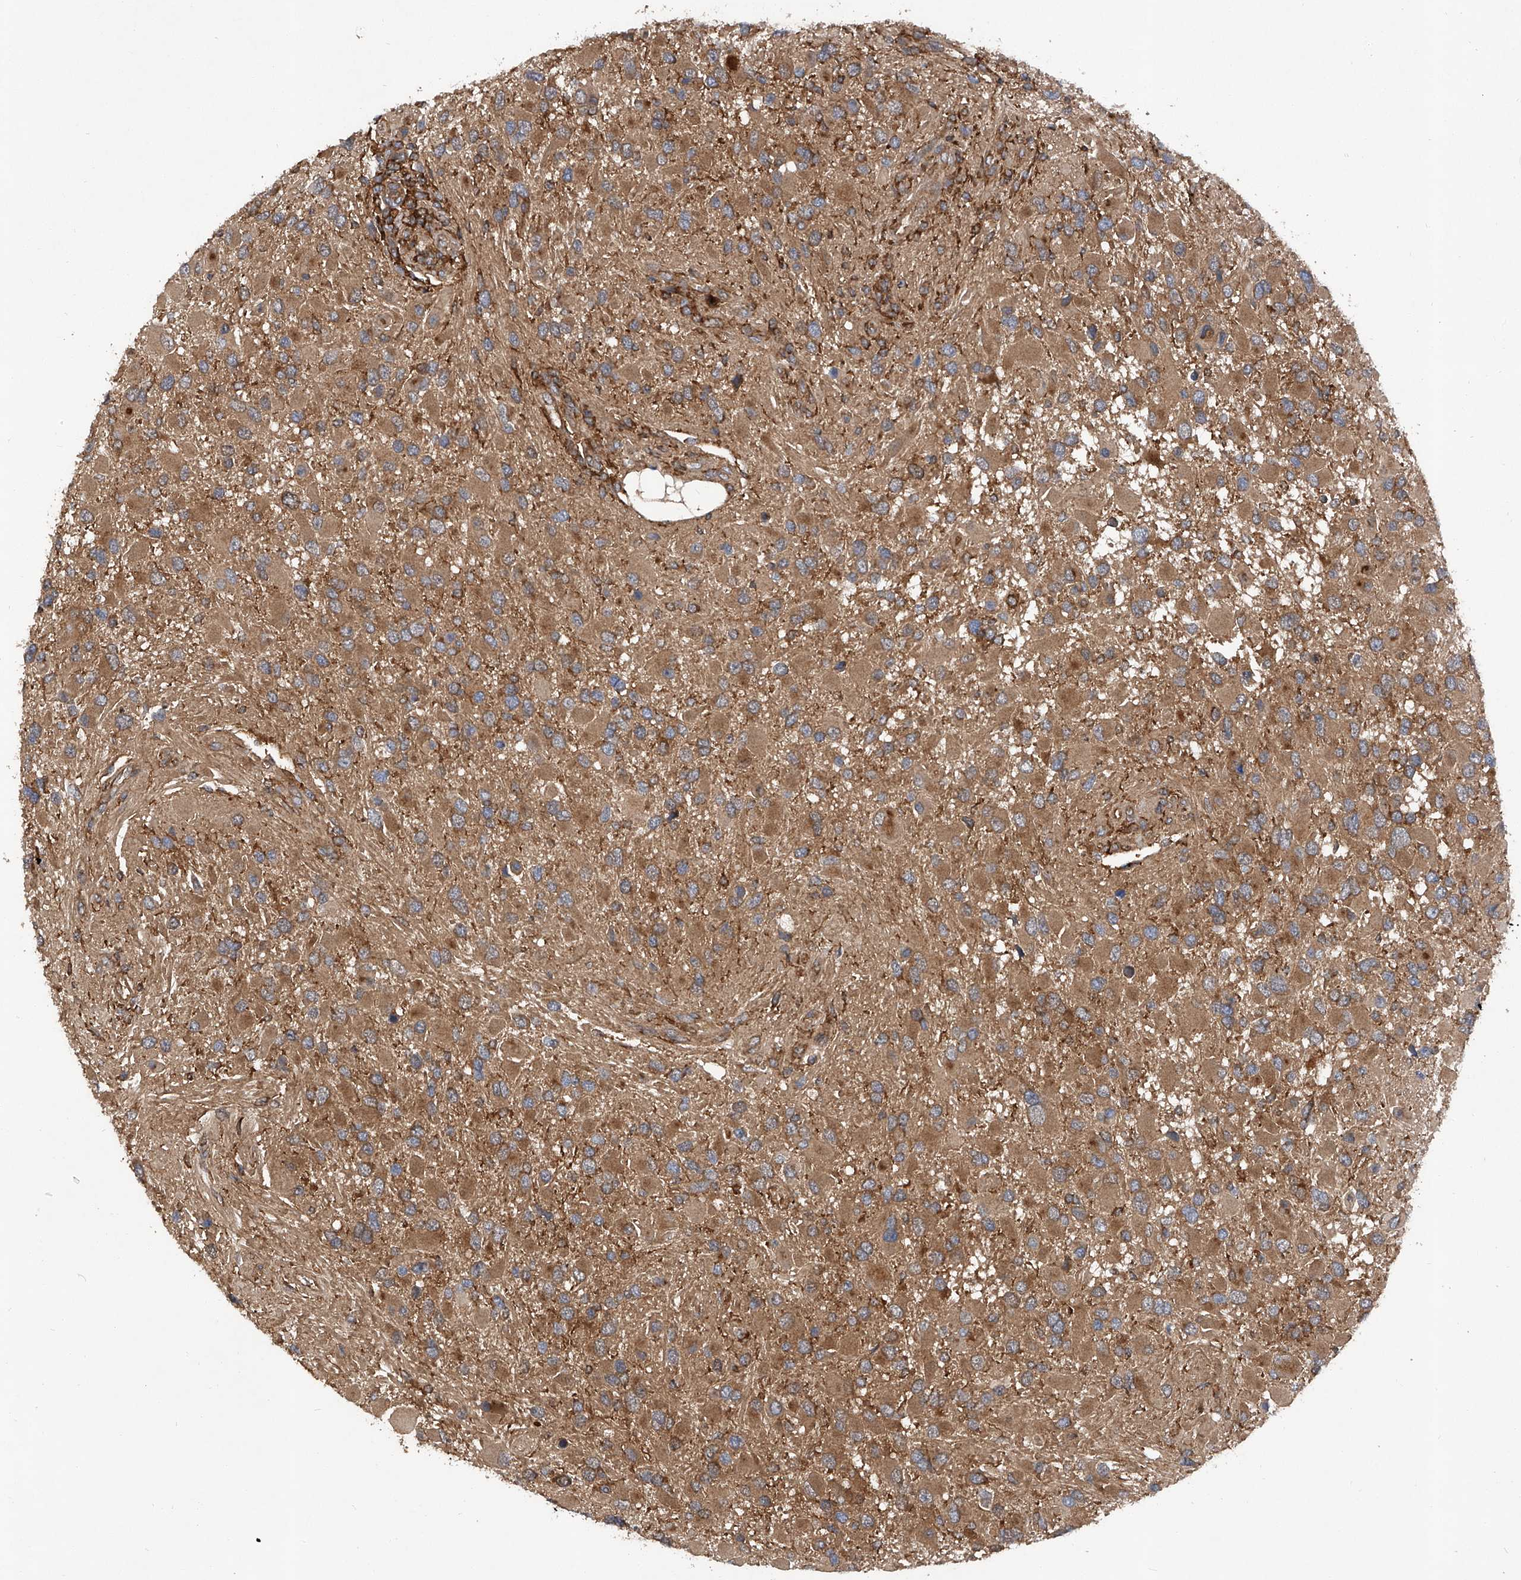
{"staining": {"intensity": "moderate", "quantity": ">75%", "location": "cytoplasmic/membranous"}, "tissue": "glioma", "cell_type": "Tumor cells", "image_type": "cancer", "snomed": [{"axis": "morphology", "description": "Glioma, malignant, High grade"}, {"axis": "topography", "description": "Brain"}], "caption": "Protein staining exhibits moderate cytoplasmic/membranous positivity in about >75% of tumor cells in malignant glioma (high-grade).", "gene": "SMAP1", "patient": {"sex": "male", "age": 53}}